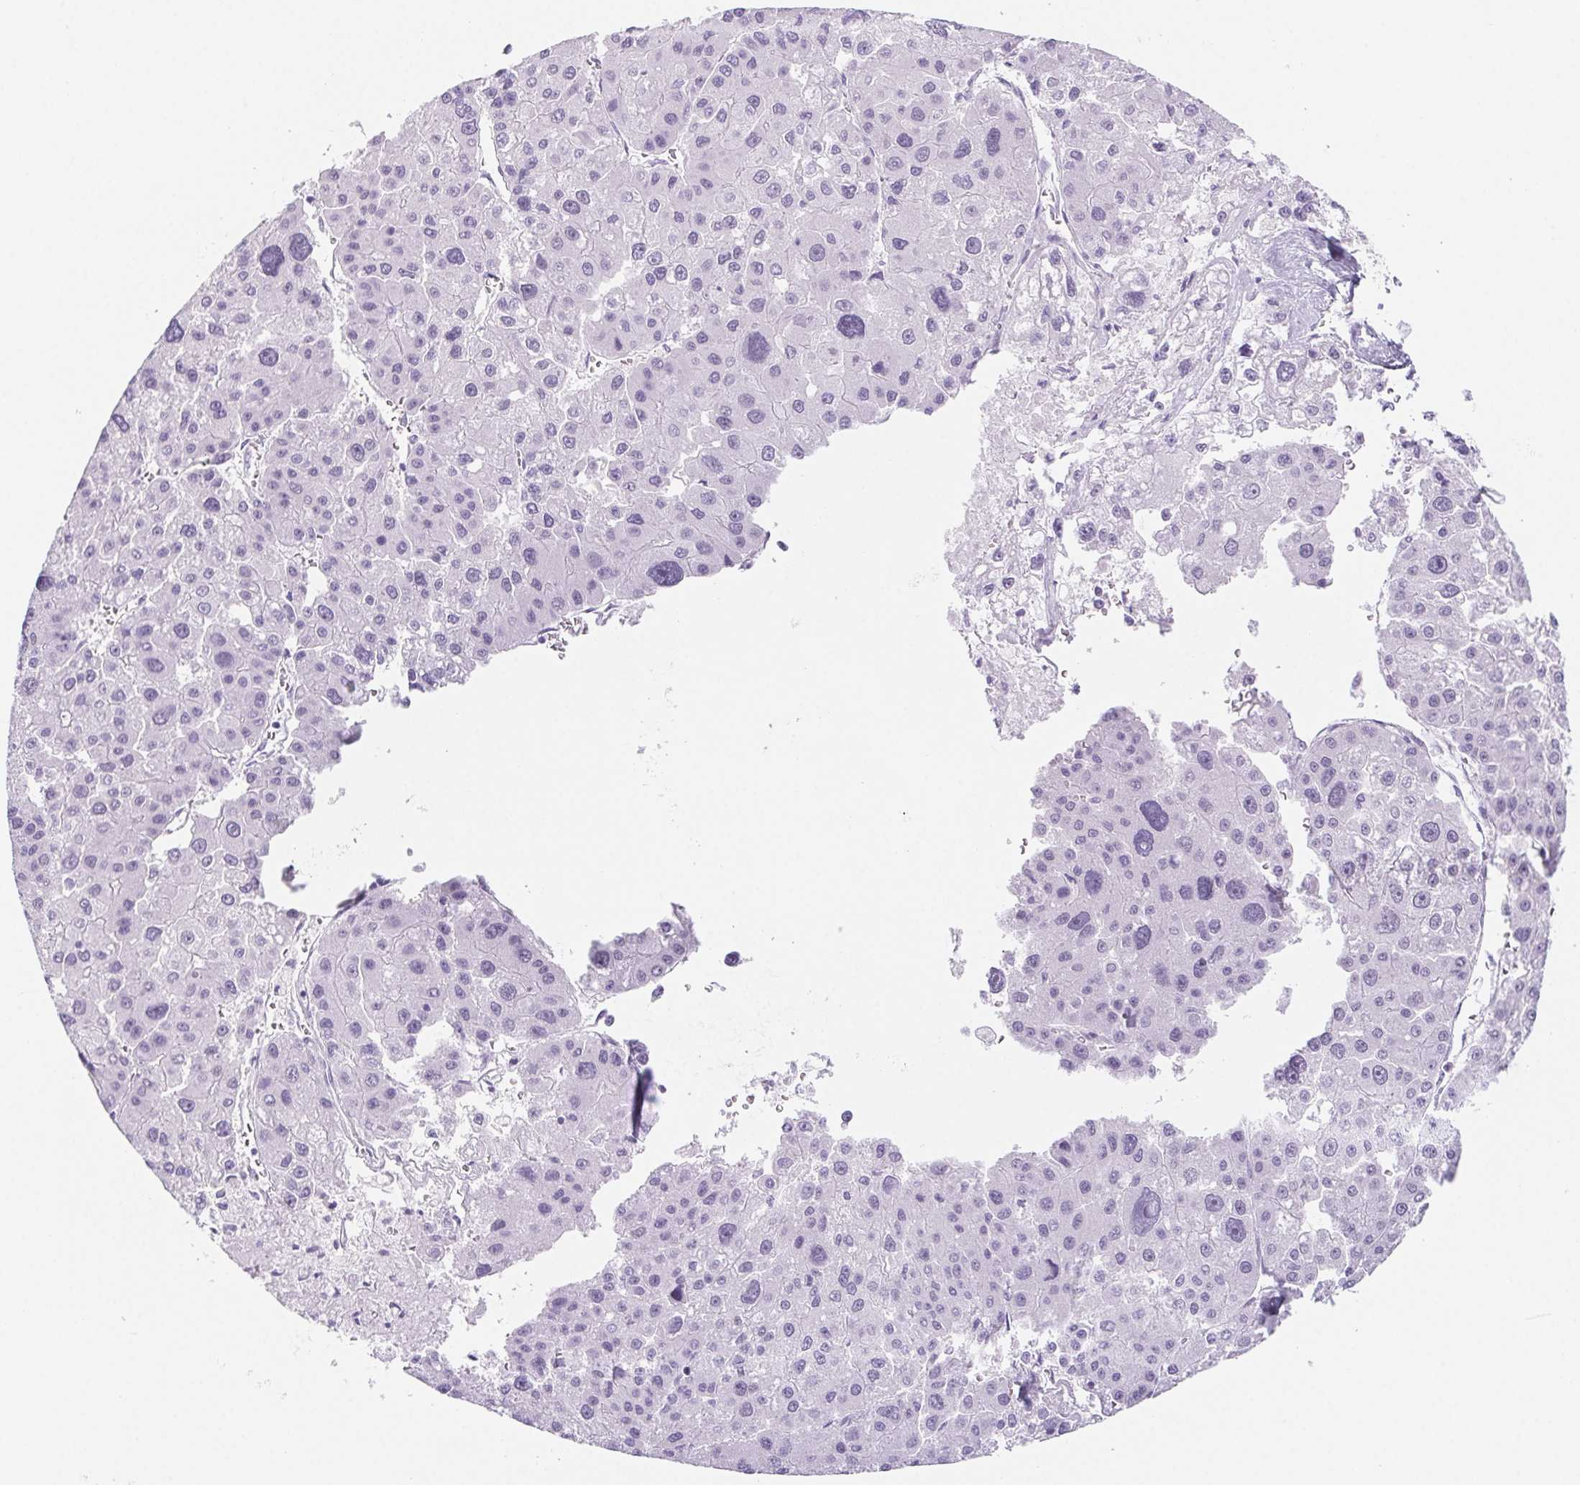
{"staining": {"intensity": "negative", "quantity": "none", "location": "none"}, "tissue": "liver cancer", "cell_type": "Tumor cells", "image_type": "cancer", "snomed": [{"axis": "morphology", "description": "Carcinoma, Hepatocellular, NOS"}, {"axis": "topography", "description": "Liver"}], "caption": "An immunohistochemistry image of liver cancer is shown. There is no staining in tumor cells of liver cancer.", "gene": "CYP21A2", "patient": {"sex": "male", "age": 73}}